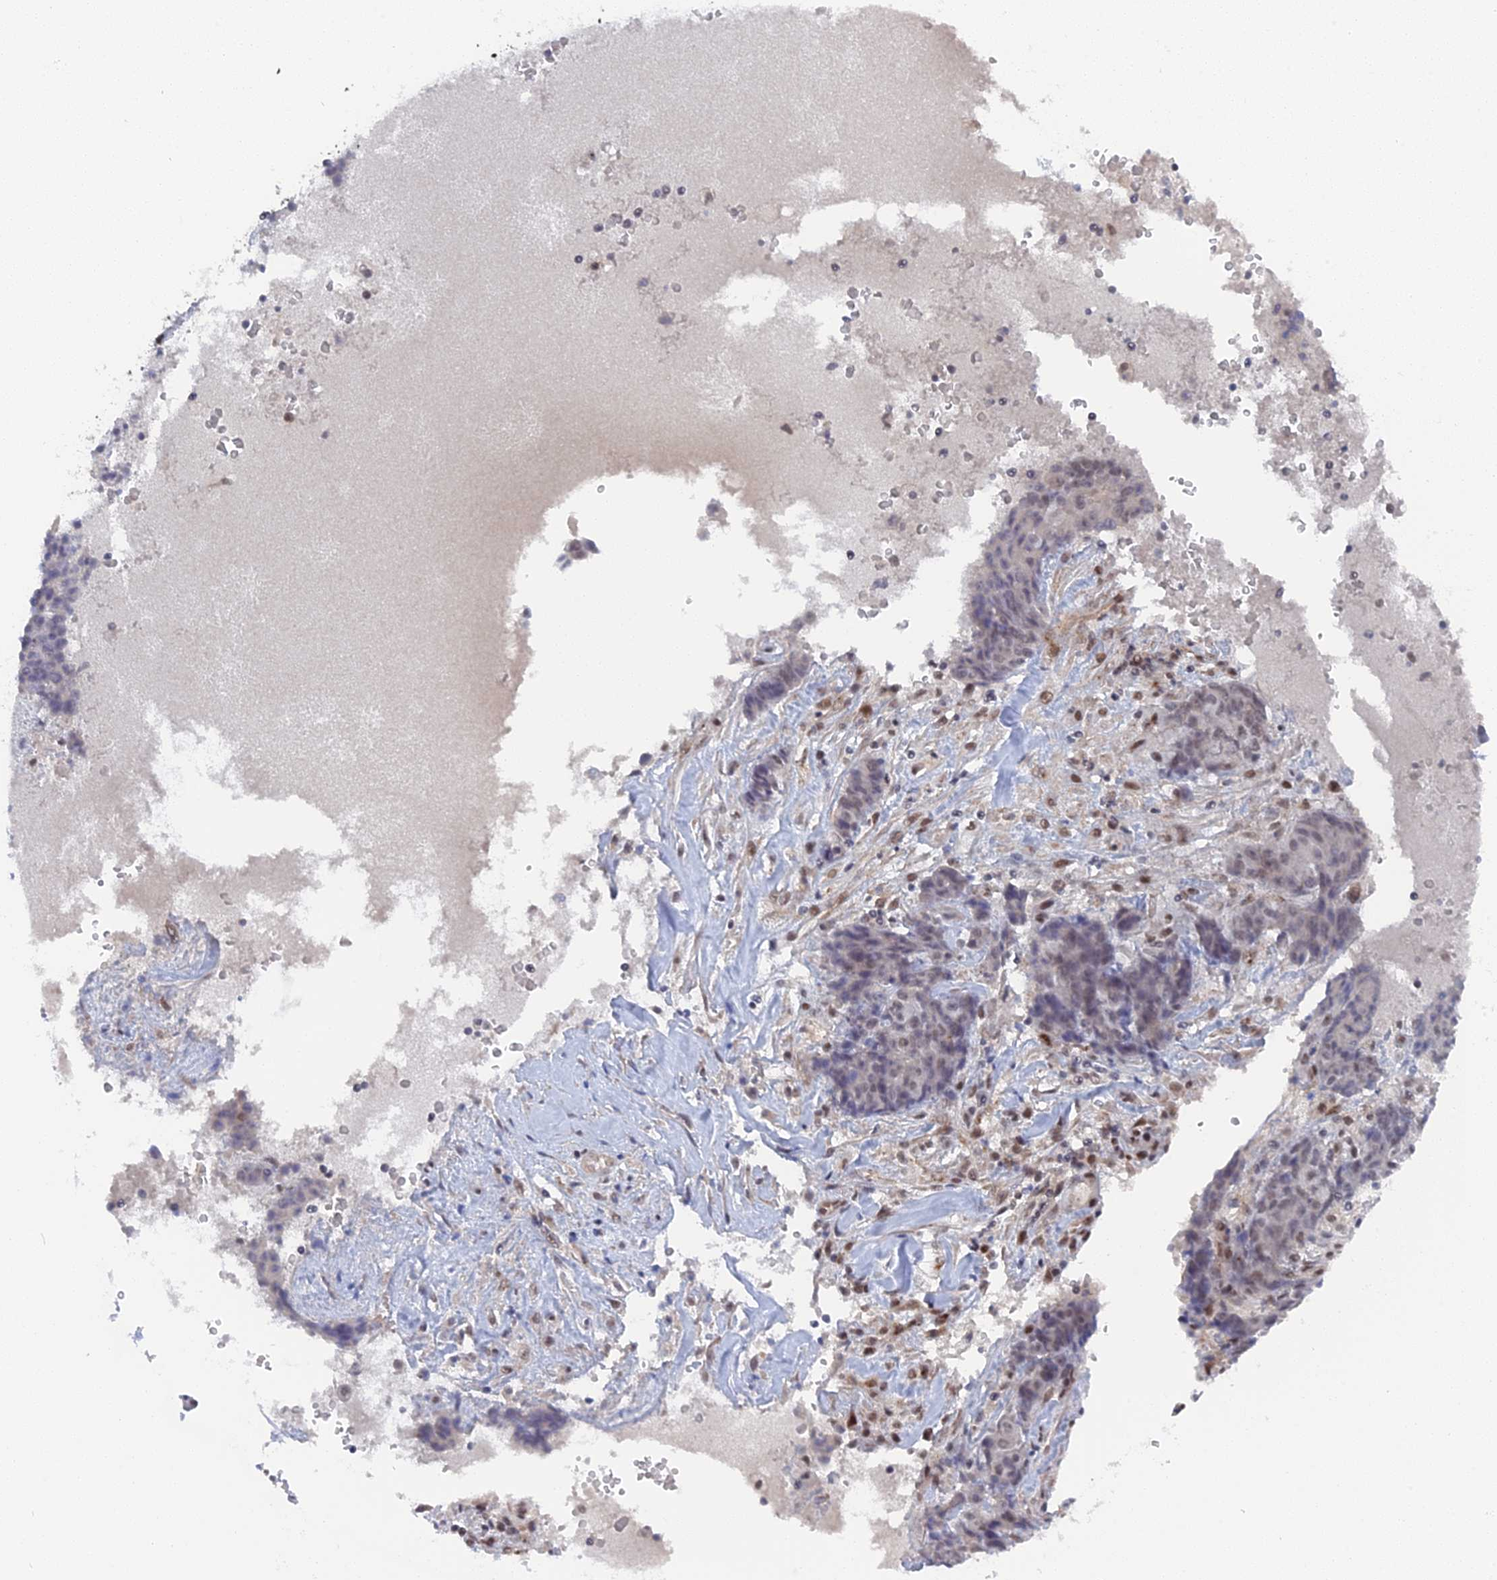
{"staining": {"intensity": "weak", "quantity": "25%-75%", "location": "nuclear"}, "tissue": "ovarian cancer", "cell_type": "Tumor cells", "image_type": "cancer", "snomed": [{"axis": "morphology", "description": "Carcinoma, endometroid"}, {"axis": "topography", "description": "Ovary"}], "caption": "Human ovarian cancer stained with a brown dye exhibits weak nuclear positive staining in approximately 25%-75% of tumor cells.", "gene": "CCDC85A", "patient": {"sex": "female", "age": 42}}